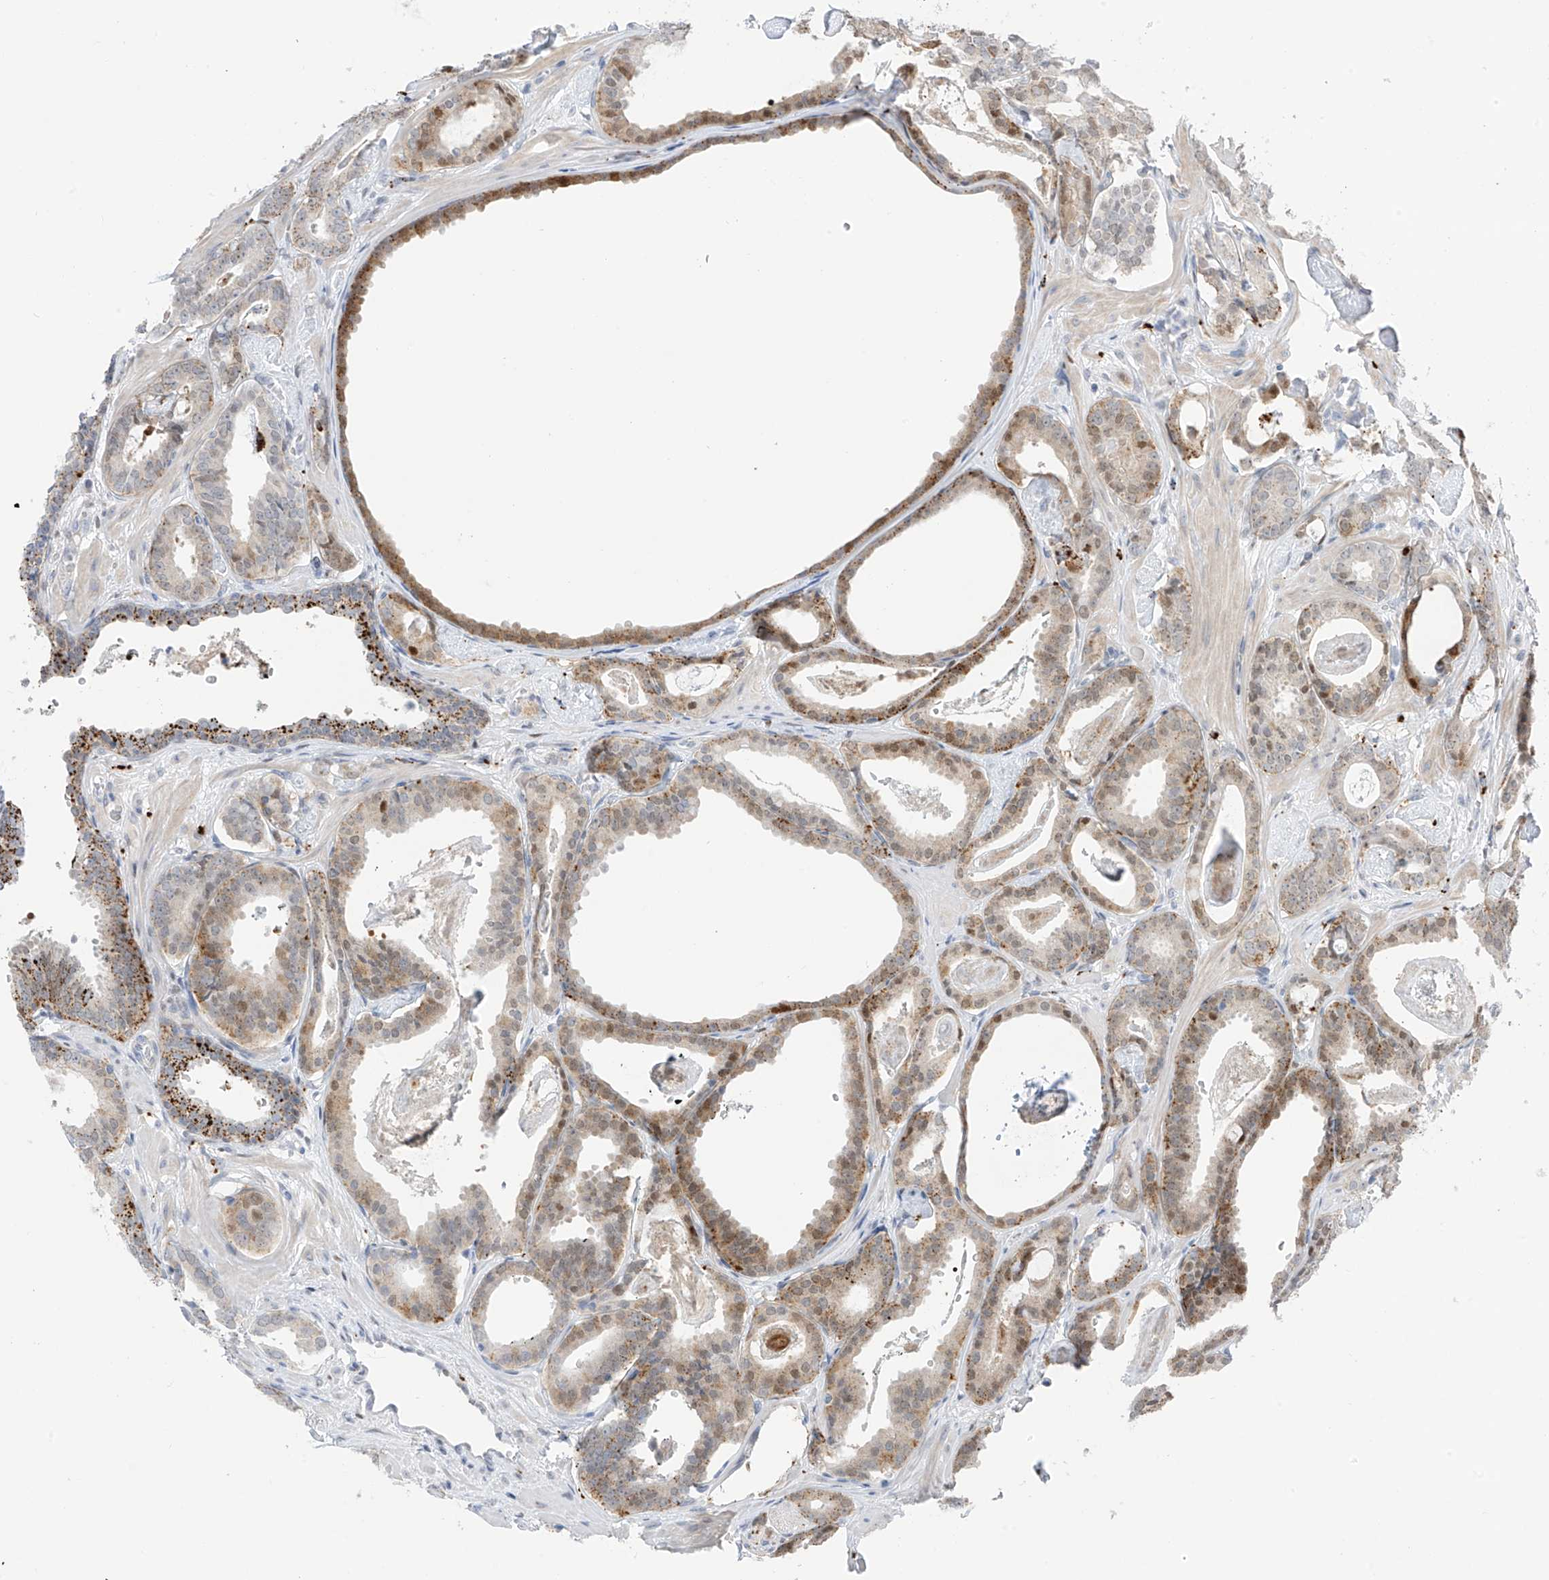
{"staining": {"intensity": "moderate", "quantity": ">75%", "location": "cytoplasmic/membranous,nuclear"}, "tissue": "prostate cancer", "cell_type": "Tumor cells", "image_type": "cancer", "snomed": [{"axis": "morphology", "description": "Adenocarcinoma, Low grade"}, {"axis": "topography", "description": "Prostate"}], "caption": "Human prostate cancer stained with a brown dye shows moderate cytoplasmic/membranous and nuclear positive staining in about >75% of tumor cells.", "gene": "PSPH", "patient": {"sex": "male", "age": 53}}